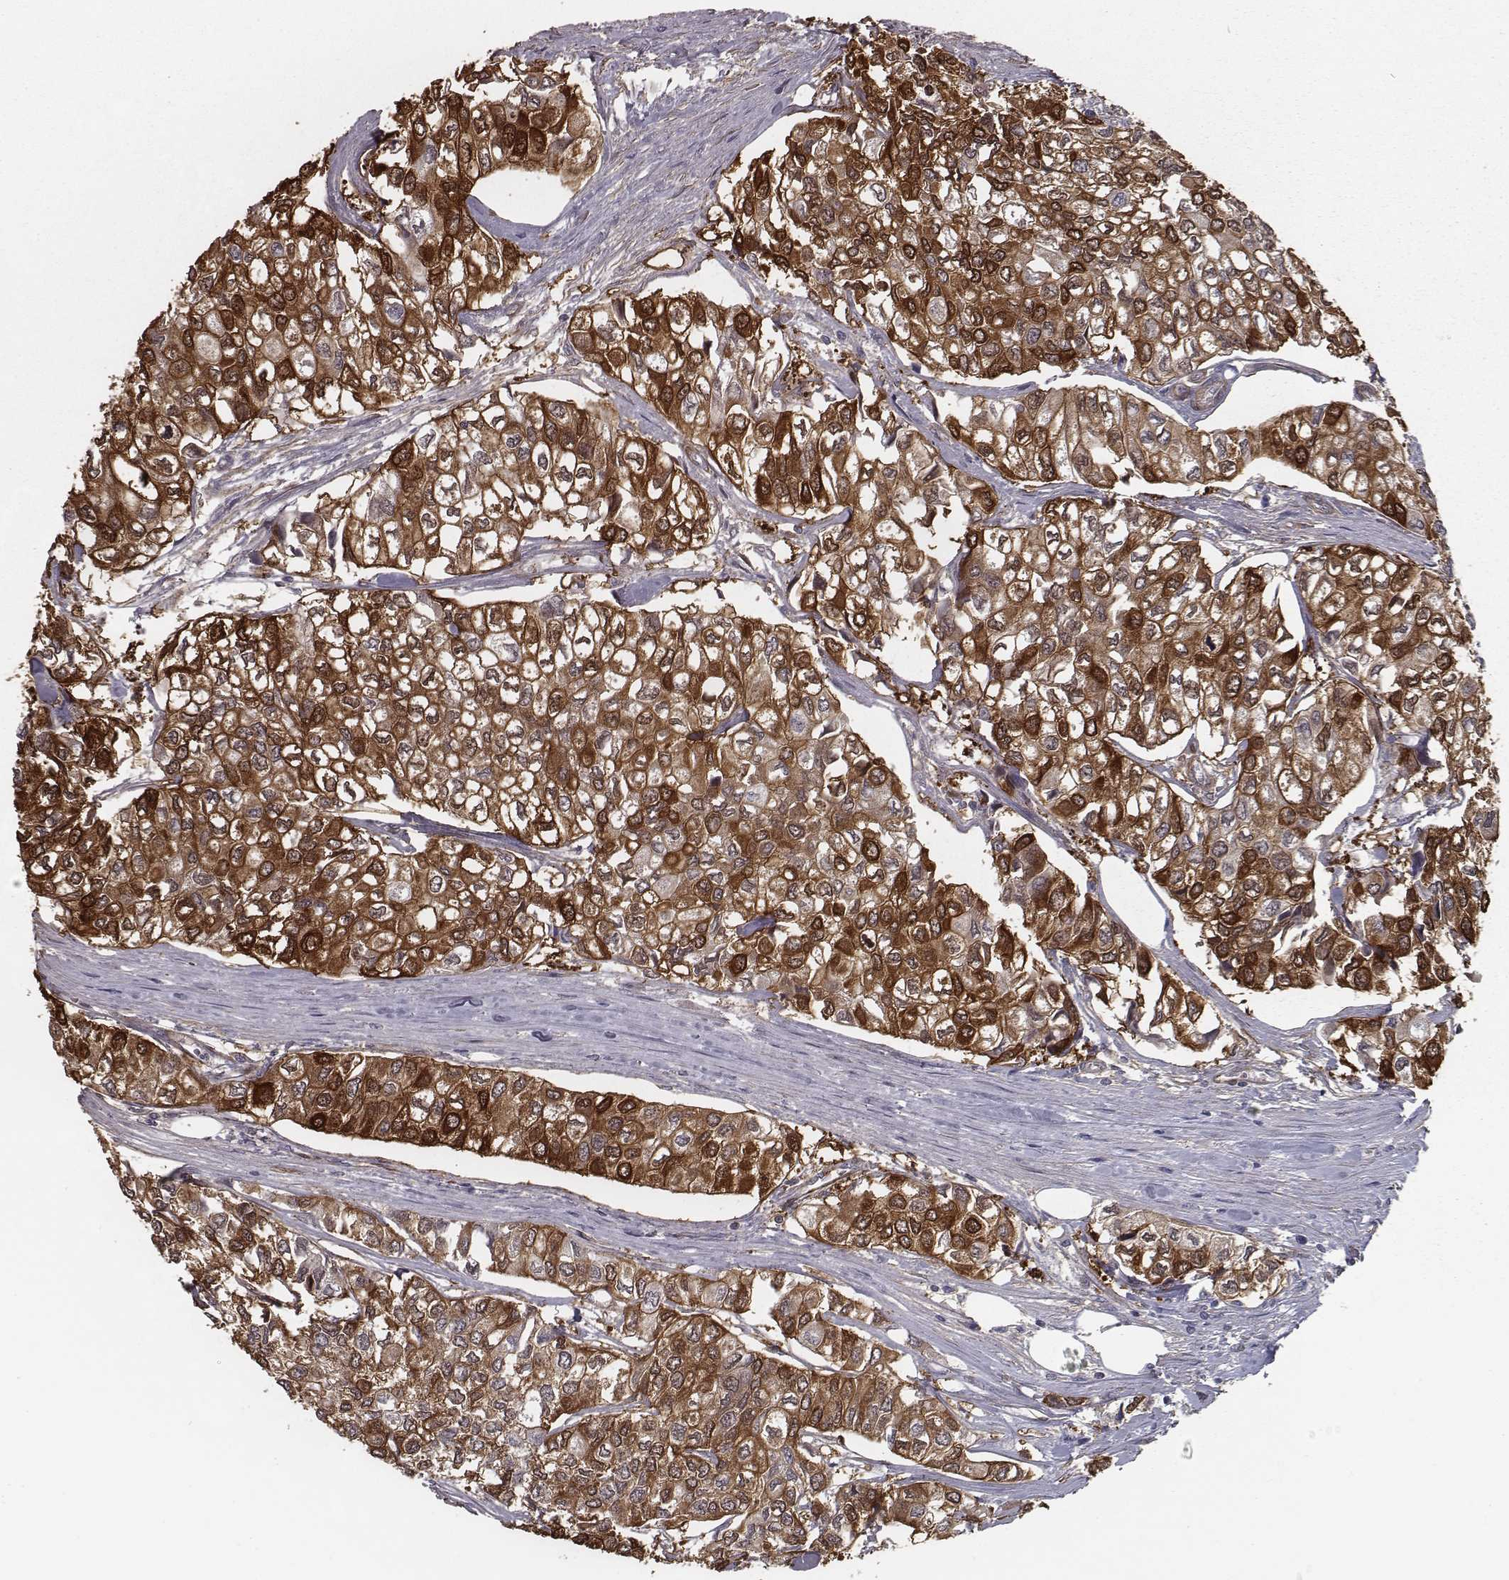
{"staining": {"intensity": "strong", "quantity": ">75%", "location": "cytoplasmic/membranous"}, "tissue": "urothelial cancer", "cell_type": "Tumor cells", "image_type": "cancer", "snomed": [{"axis": "morphology", "description": "Urothelial carcinoma, High grade"}, {"axis": "topography", "description": "Urinary bladder"}], "caption": "Protein staining of high-grade urothelial carcinoma tissue exhibits strong cytoplasmic/membranous staining in approximately >75% of tumor cells. Nuclei are stained in blue.", "gene": "ISYNA1", "patient": {"sex": "male", "age": 73}}